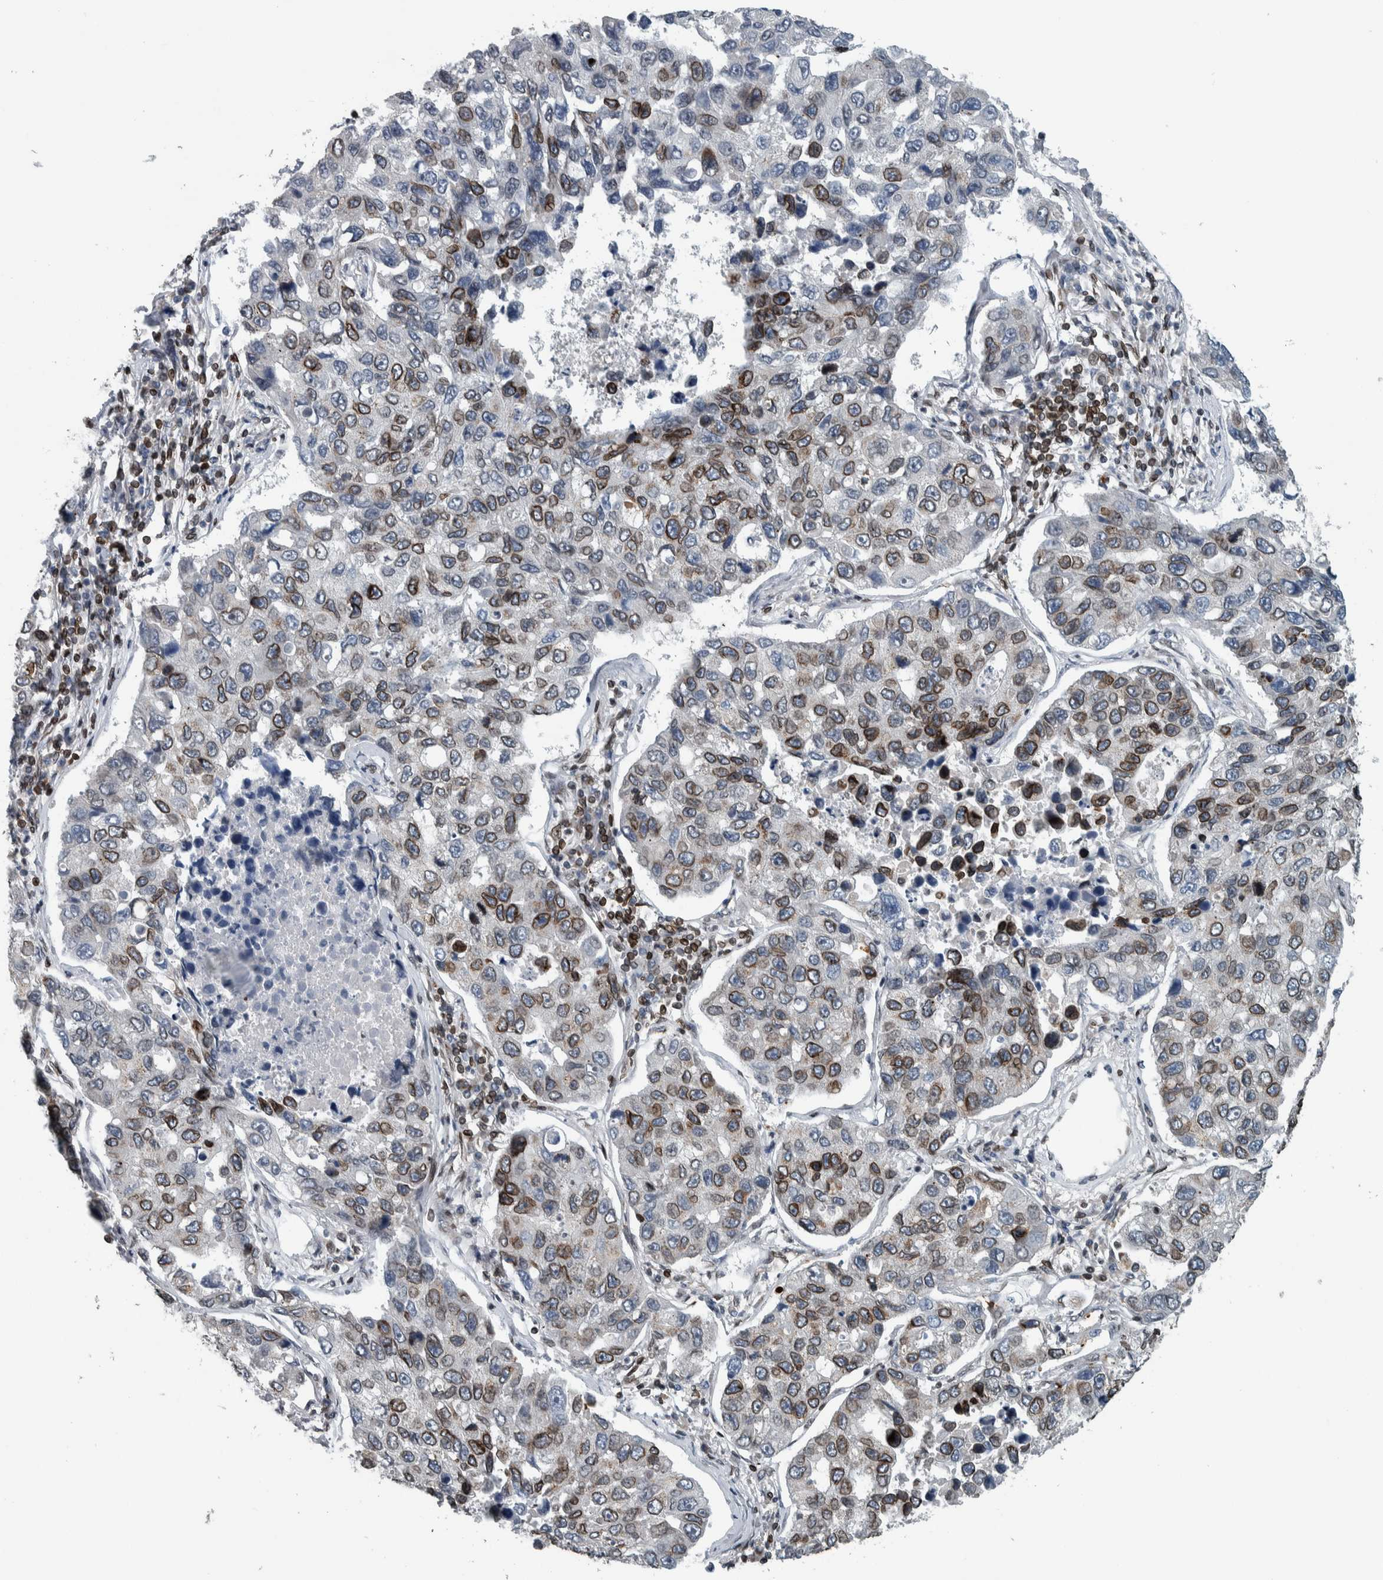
{"staining": {"intensity": "moderate", "quantity": "25%-75%", "location": "cytoplasmic/membranous,nuclear"}, "tissue": "lung cancer", "cell_type": "Tumor cells", "image_type": "cancer", "snomed": [{"axis": "morphology", "description": "Adenocarcinoma, NOS"}, {"axis": "topography", "description": "Lung"}], "caption": "The immunohistochemical stain highlights moderate cytoplasmic/membranous and nuclear expression in tumor cells of lung cancer tissue. (brown staining indicates protein expression, while blue staining denotes nuclei).", "gene": "FAM135B", "patient": {"sex": "male", "age": 64}}